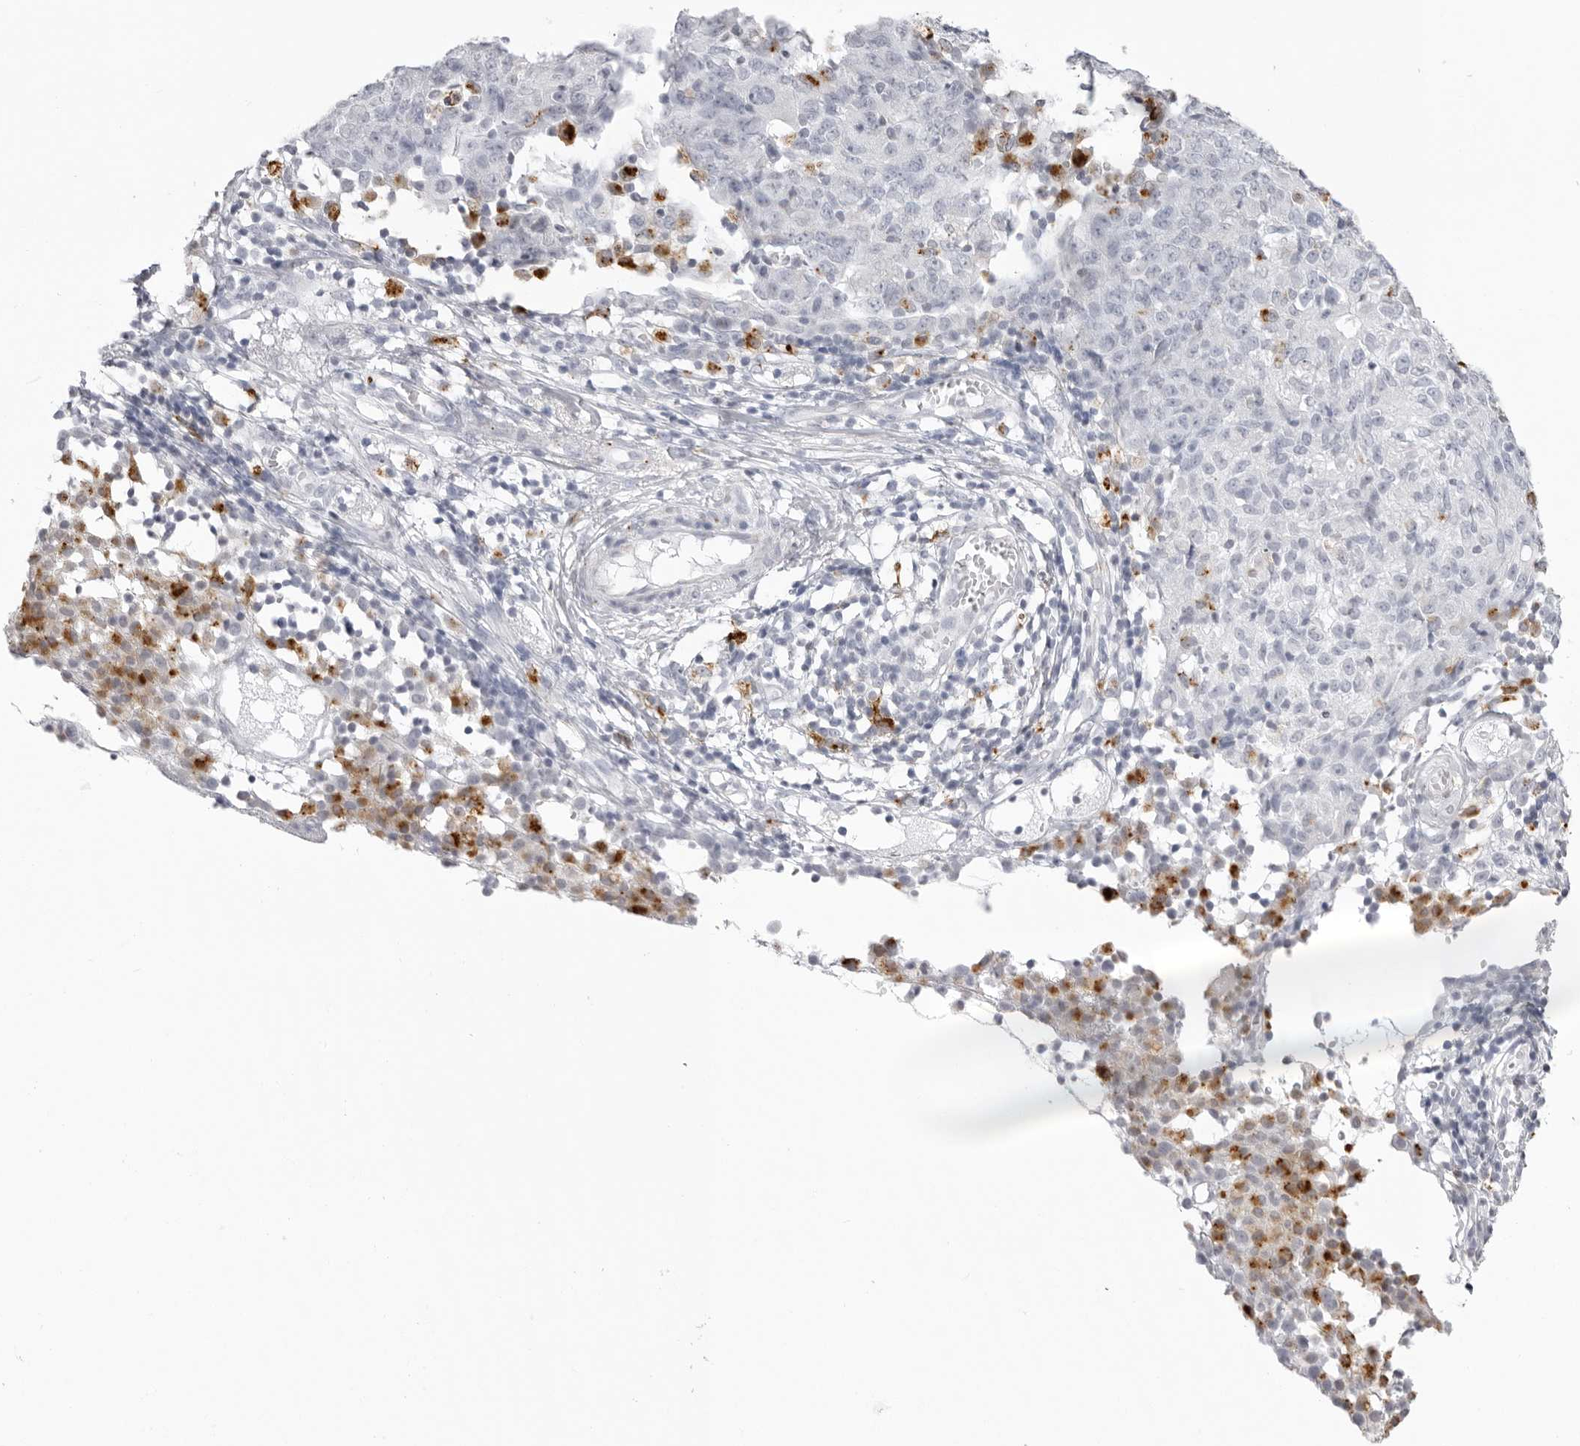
{"staining": {"intensity": "negative", "quantity": "none", "location": "none"}, "tissue": "ovarian cancer", "cell_type": "Tumor cells", "image_type": "cancer", "snomed": [{"axis": "morphology", "description": "Carcinoma, endometroid"}, {"axis": "topography", "description": "Ovary"}], "caption": "A high-resolution histopathology image shows immunohistochemistry staining of ovarian cancer, which demonstrates no significant expression in tumor cells.", "gene": "IL25", "patient": {"sex": "female", "age": 42}}